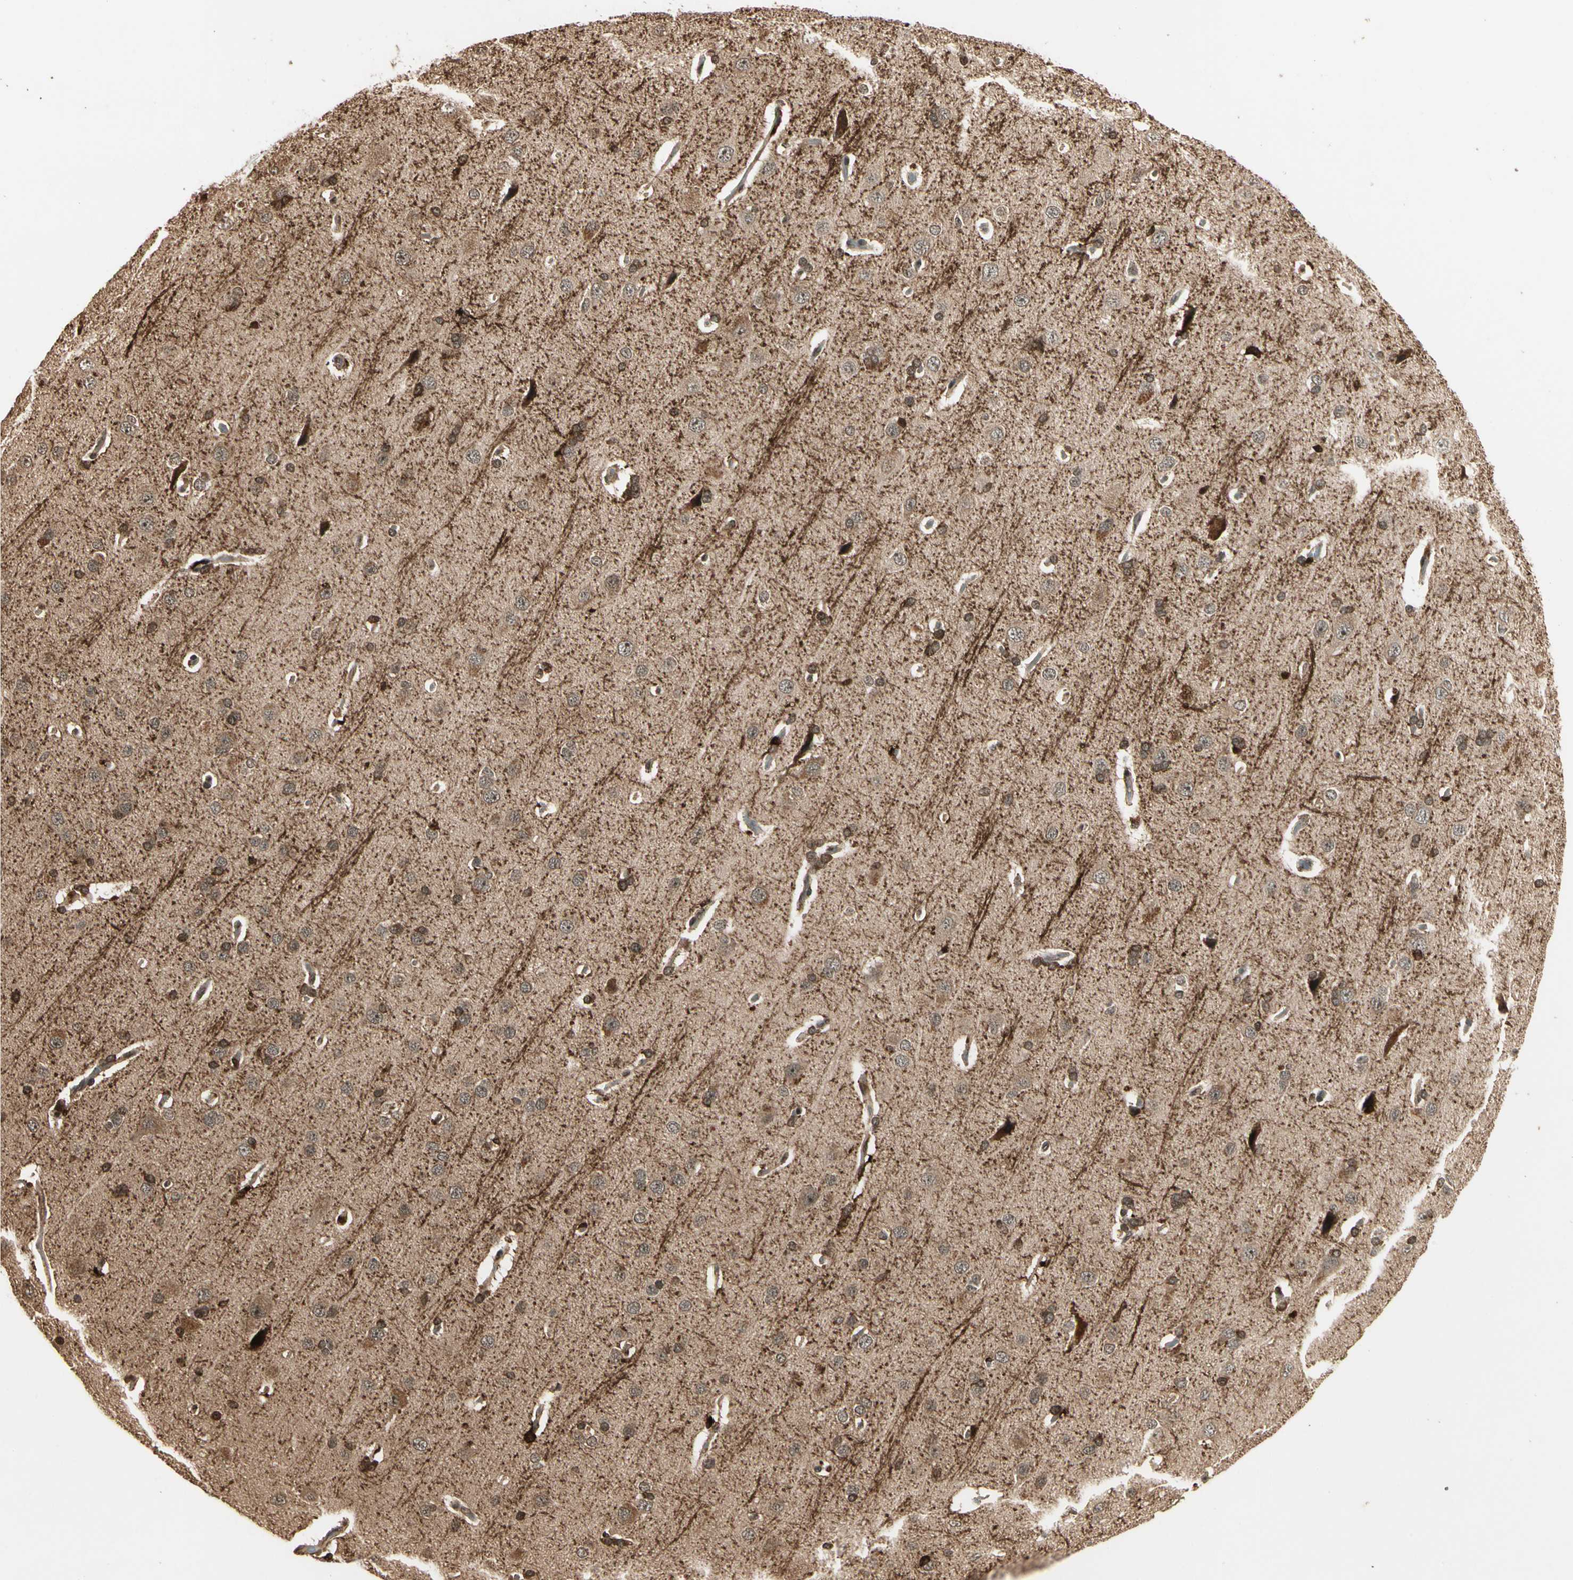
{"staining": {"intensity": "moderate", "quantity": "25%-75%", "location": "cytoplasmic/membranous"}, "tissue": "cerebral cortex", "cell_type": "Endothelial cells", "image_type": "normal", "snomed": [{"axis": "morphology", "description": "Normal tissue, NOS"}, {"axis": "topography", "description": "Cerebral cortex"}], "caption": "Protein staining by IHC demonstrates moderate cytoplasmic/membranous staining in approximately 25%-75% of endothelial cells in normal cerebral cortex.", "gene": "RFFL", "patient": {"sex": "male", "age": 62}}